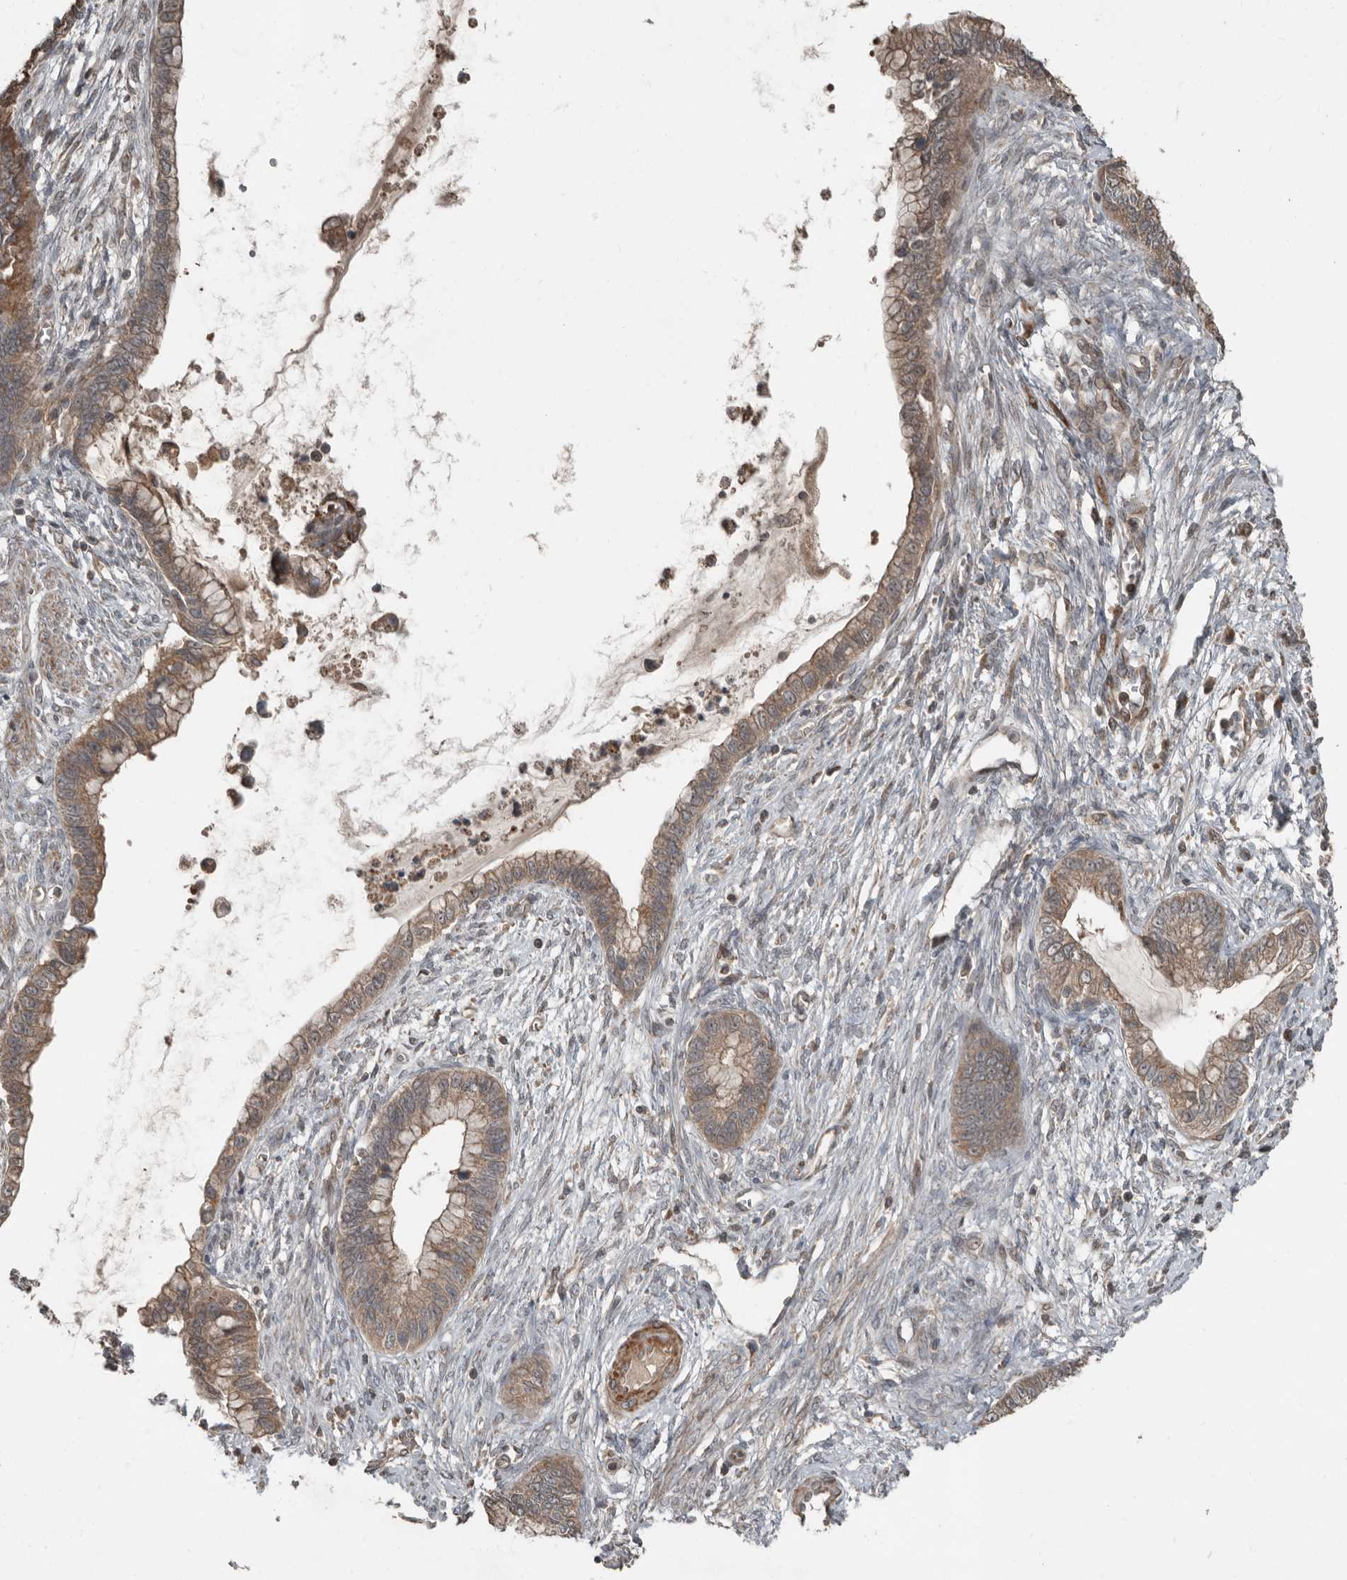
{"staining": {"intensity": "moderate", "quantity": ">75%", "location": "cytoplasmic/membranous"}, "tissue": "cervical cancer", "cell_type": "Tumor cells", "image_type": "cancer", "snomed": [{"axis": "morphology", "description": "Adenocarcinoma, NOS"}, {"axis": "topography", "description": "Cervix"}], "caption": "Protein staining shows moderate cytoplasmic/membranous expression in approximately >75% of tumor cells in cervical cancer.", "gene": "SLC6A7", "patient": {"sex": "female", "age": 44}}